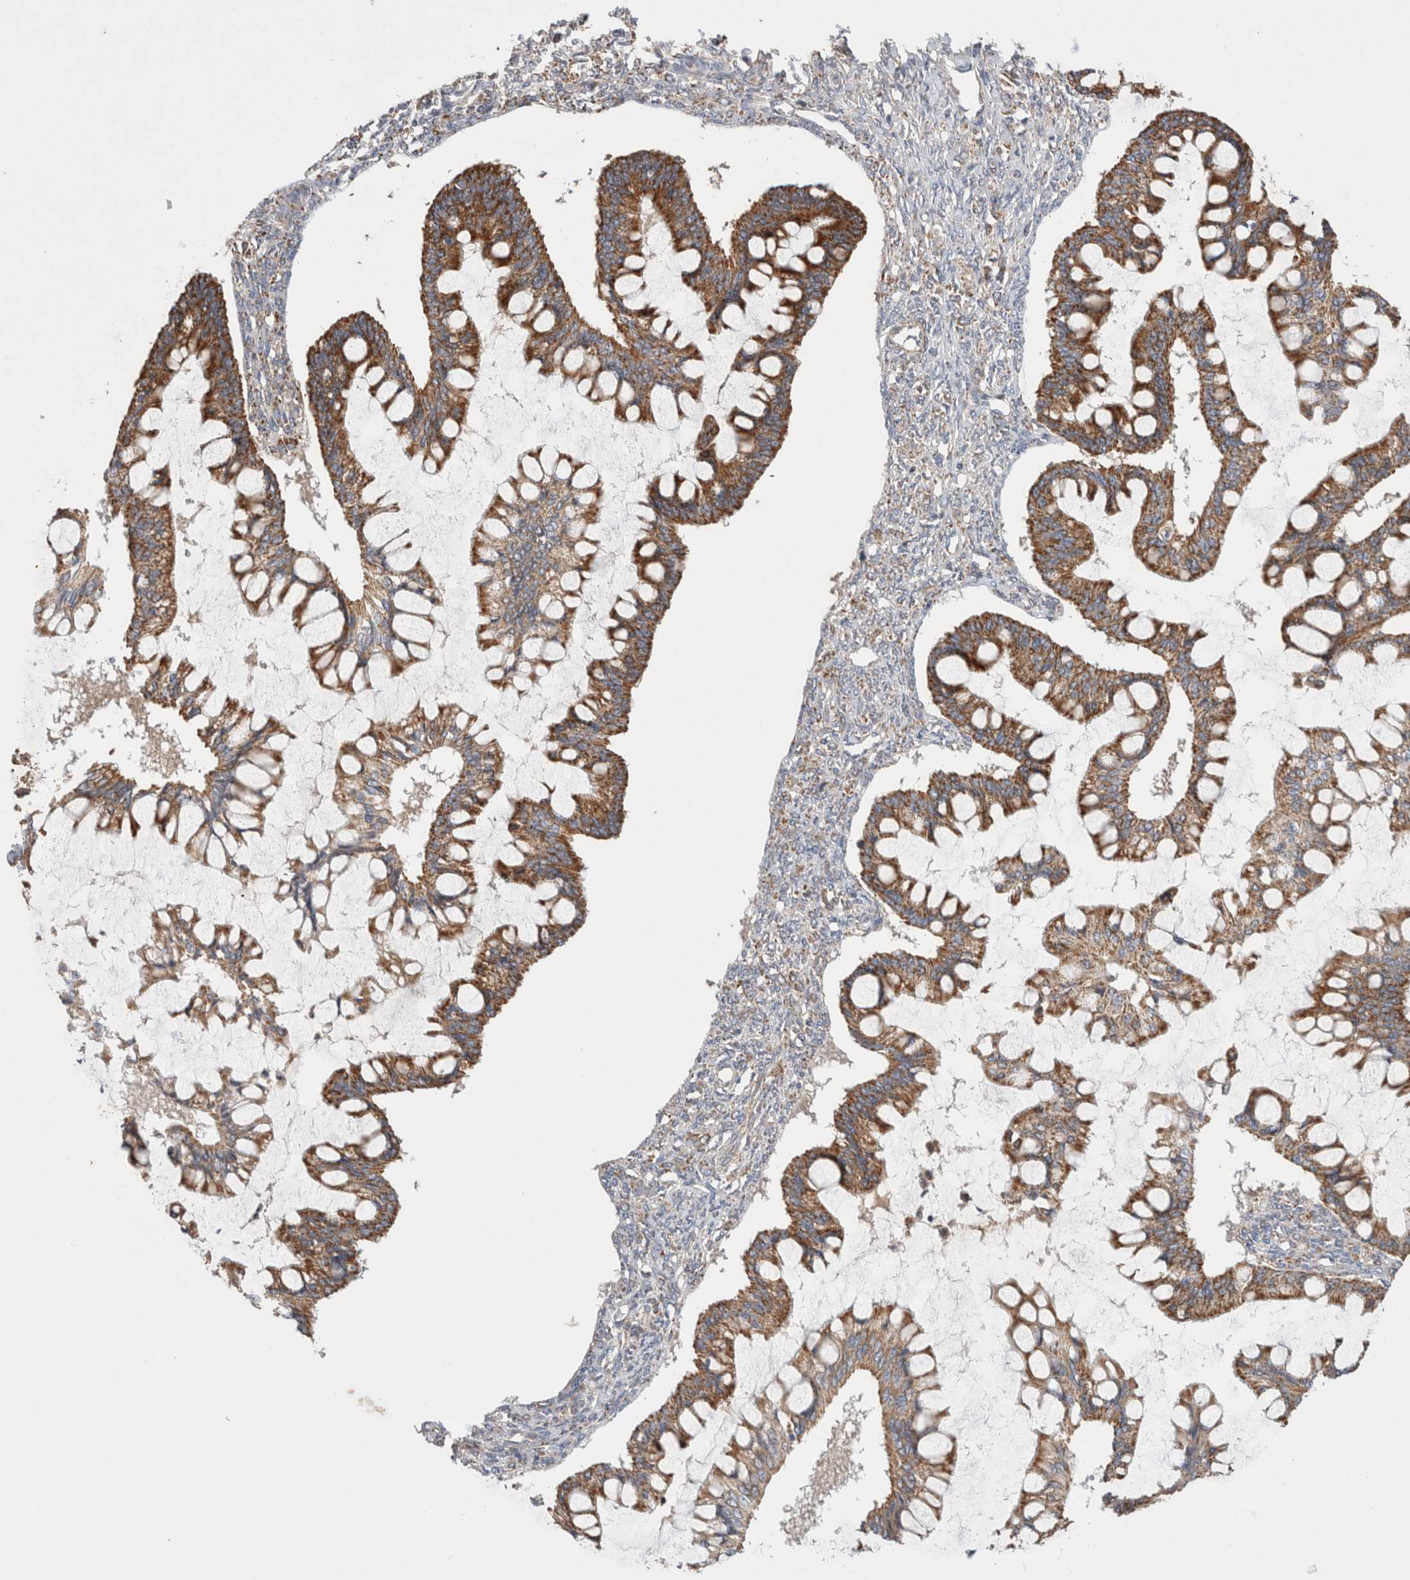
{"staining": {"intensity": "strong", "quantity": ">75%", "location": "cytoplasmic/membranous"}, "tissue": "ovarian cancer", "cell_type": "Tumor cells", "image_type": "cancer", "snomed": [{"axis": "morphology", "description": "Cystadenocarcinoma, mucinous, NOS"}, {"axis": "topography", "description": "Ovary"}], "caption": "Ovarian cancer (mucinous cystadenocarcinoma) stained with a brown dye shows strong cytoplasmic/membranous positive positivity in about >75% of tumor cells.", "gene": "MRPS28", "patient": {"sex": "female", "age": 73}}